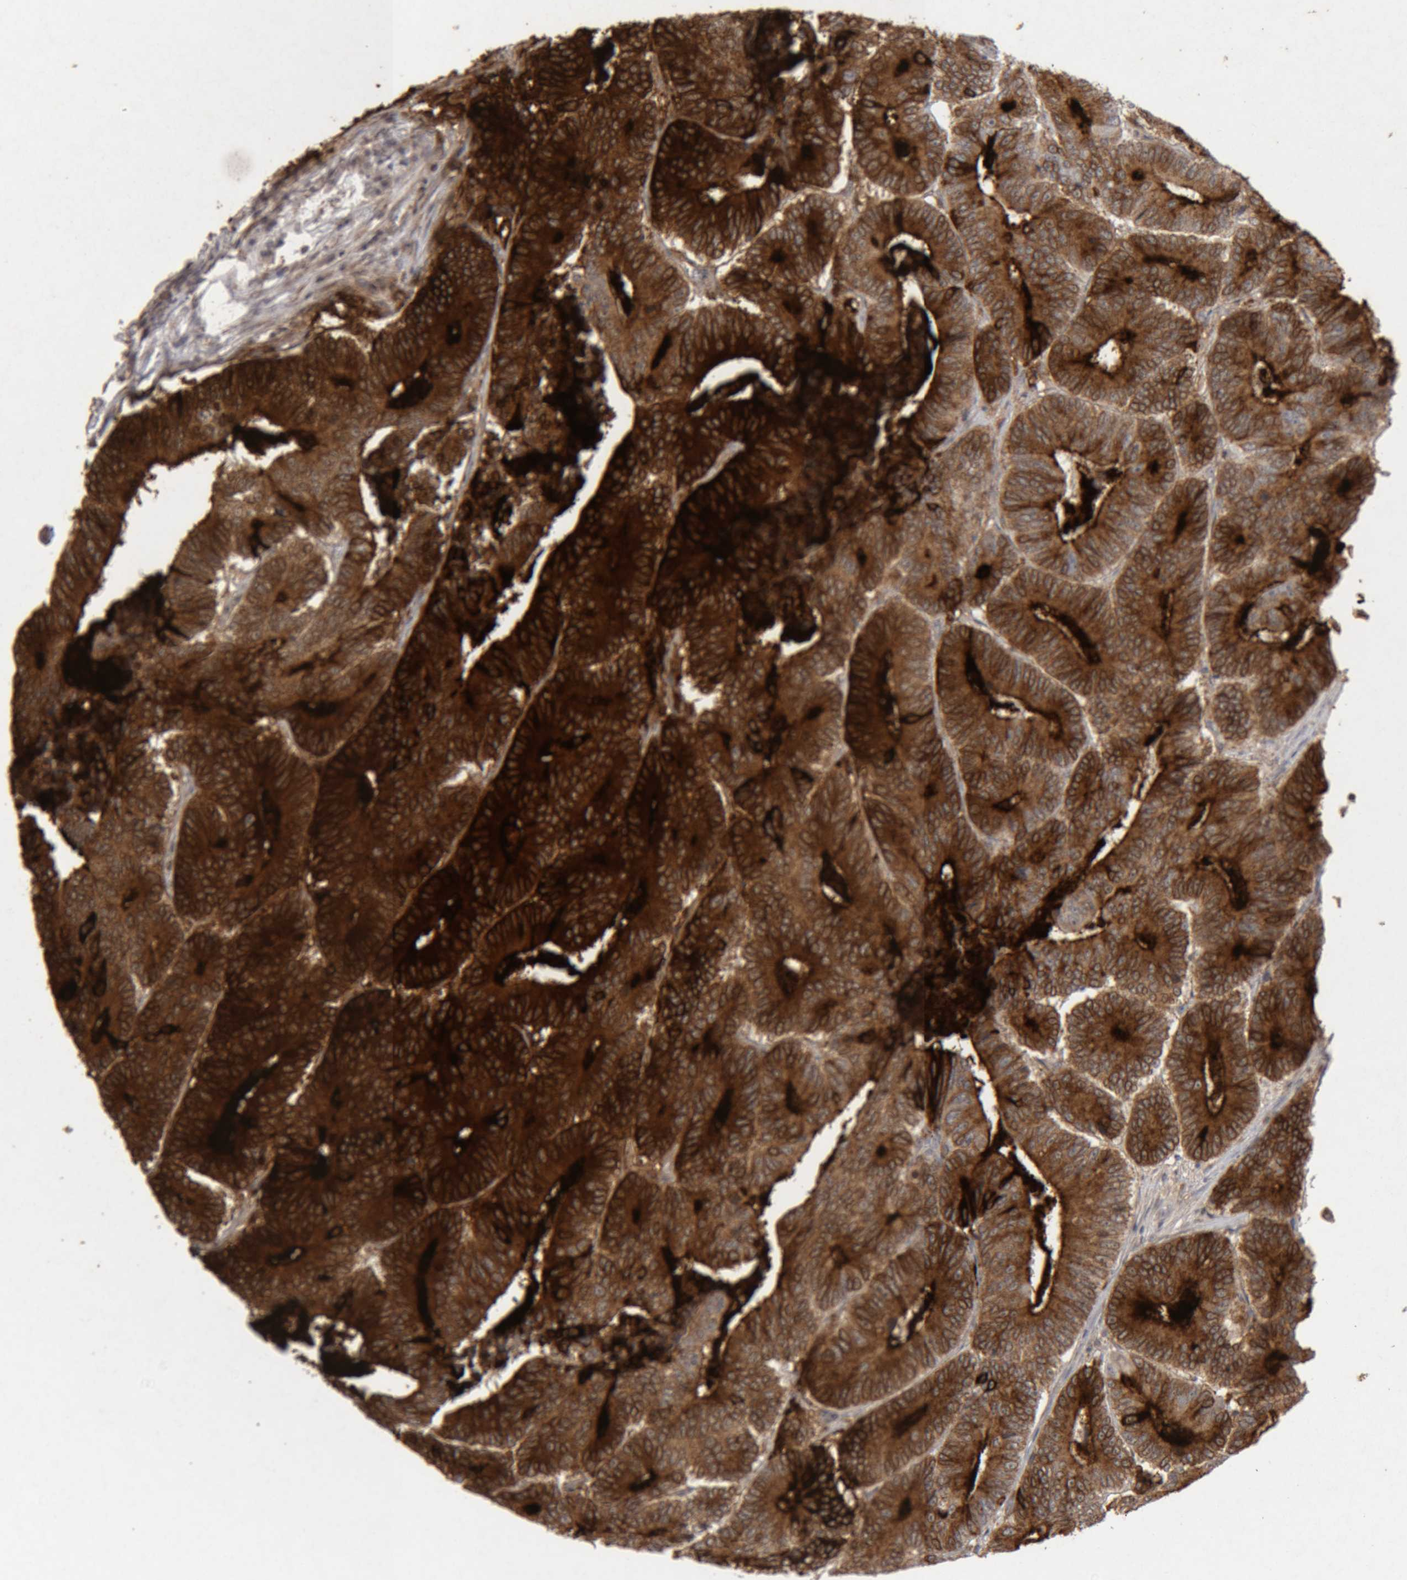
{"staining": {"intensity": "strong", "quantity": ">75%", "location": "cytoplasmic/membranous"}, "tissue": "colorectal cancer", "cell_type": "Tumor cells", "image_type": "cancer", "snomed": [{"axis": "morphology", "description": "Adenocarcinoma, NOS"}, {"axis": "topography", "description": "Colon"}], "caption": "Colorectal adenocarcinoma stained with a brown dye reveals strong cytoplasmic/membranous positive expression in approximately >75% of tumor cells.", "gene": "MEP1A", "patient": {"sex": "male", "age": 83}}